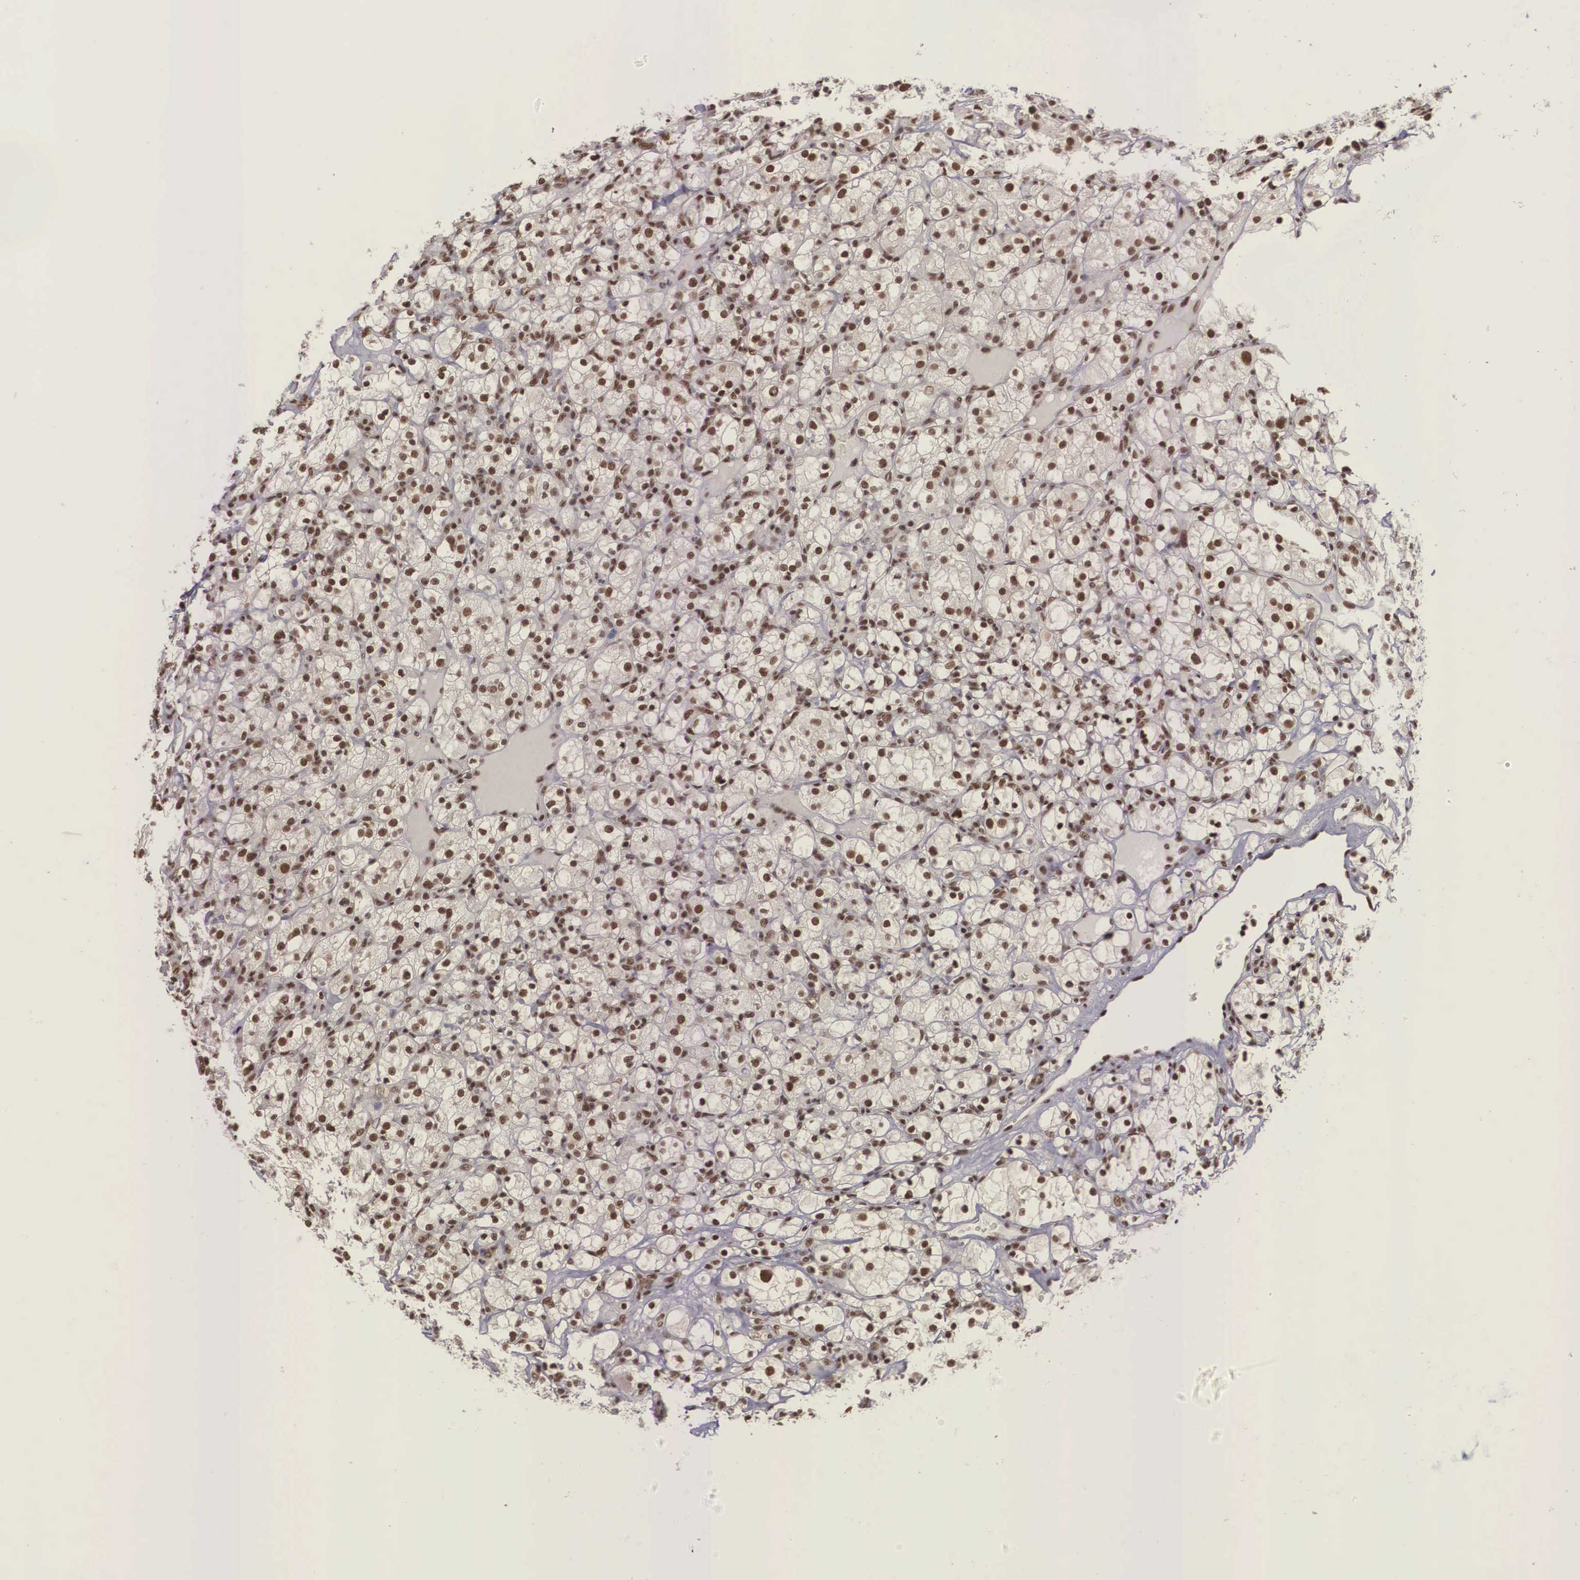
{"staining": {"intensity": "strong", "quantity": ">75%", "location": "nuclear"}, "tissue": "renal cancer", "cell_type": "Tumor cells", "image_type": "cancer", "snomed": [{"axis": "morphology", "description": "Adenocarcinoma, NOS"}, {"axis": "topography", "description": "Kidney"}], "caption": "IHC micrograph of neoplastic tissue: renal cancer (adenocarcinoma) stained using immunohistochemistry (IHC) exhibits high levels of strong protein expression localized specifically in the nuclear of tumor cells, appearing as a nuclear brown color.", "gene": "POLR2F", "patient": {"sex": "female", "age": 83}}